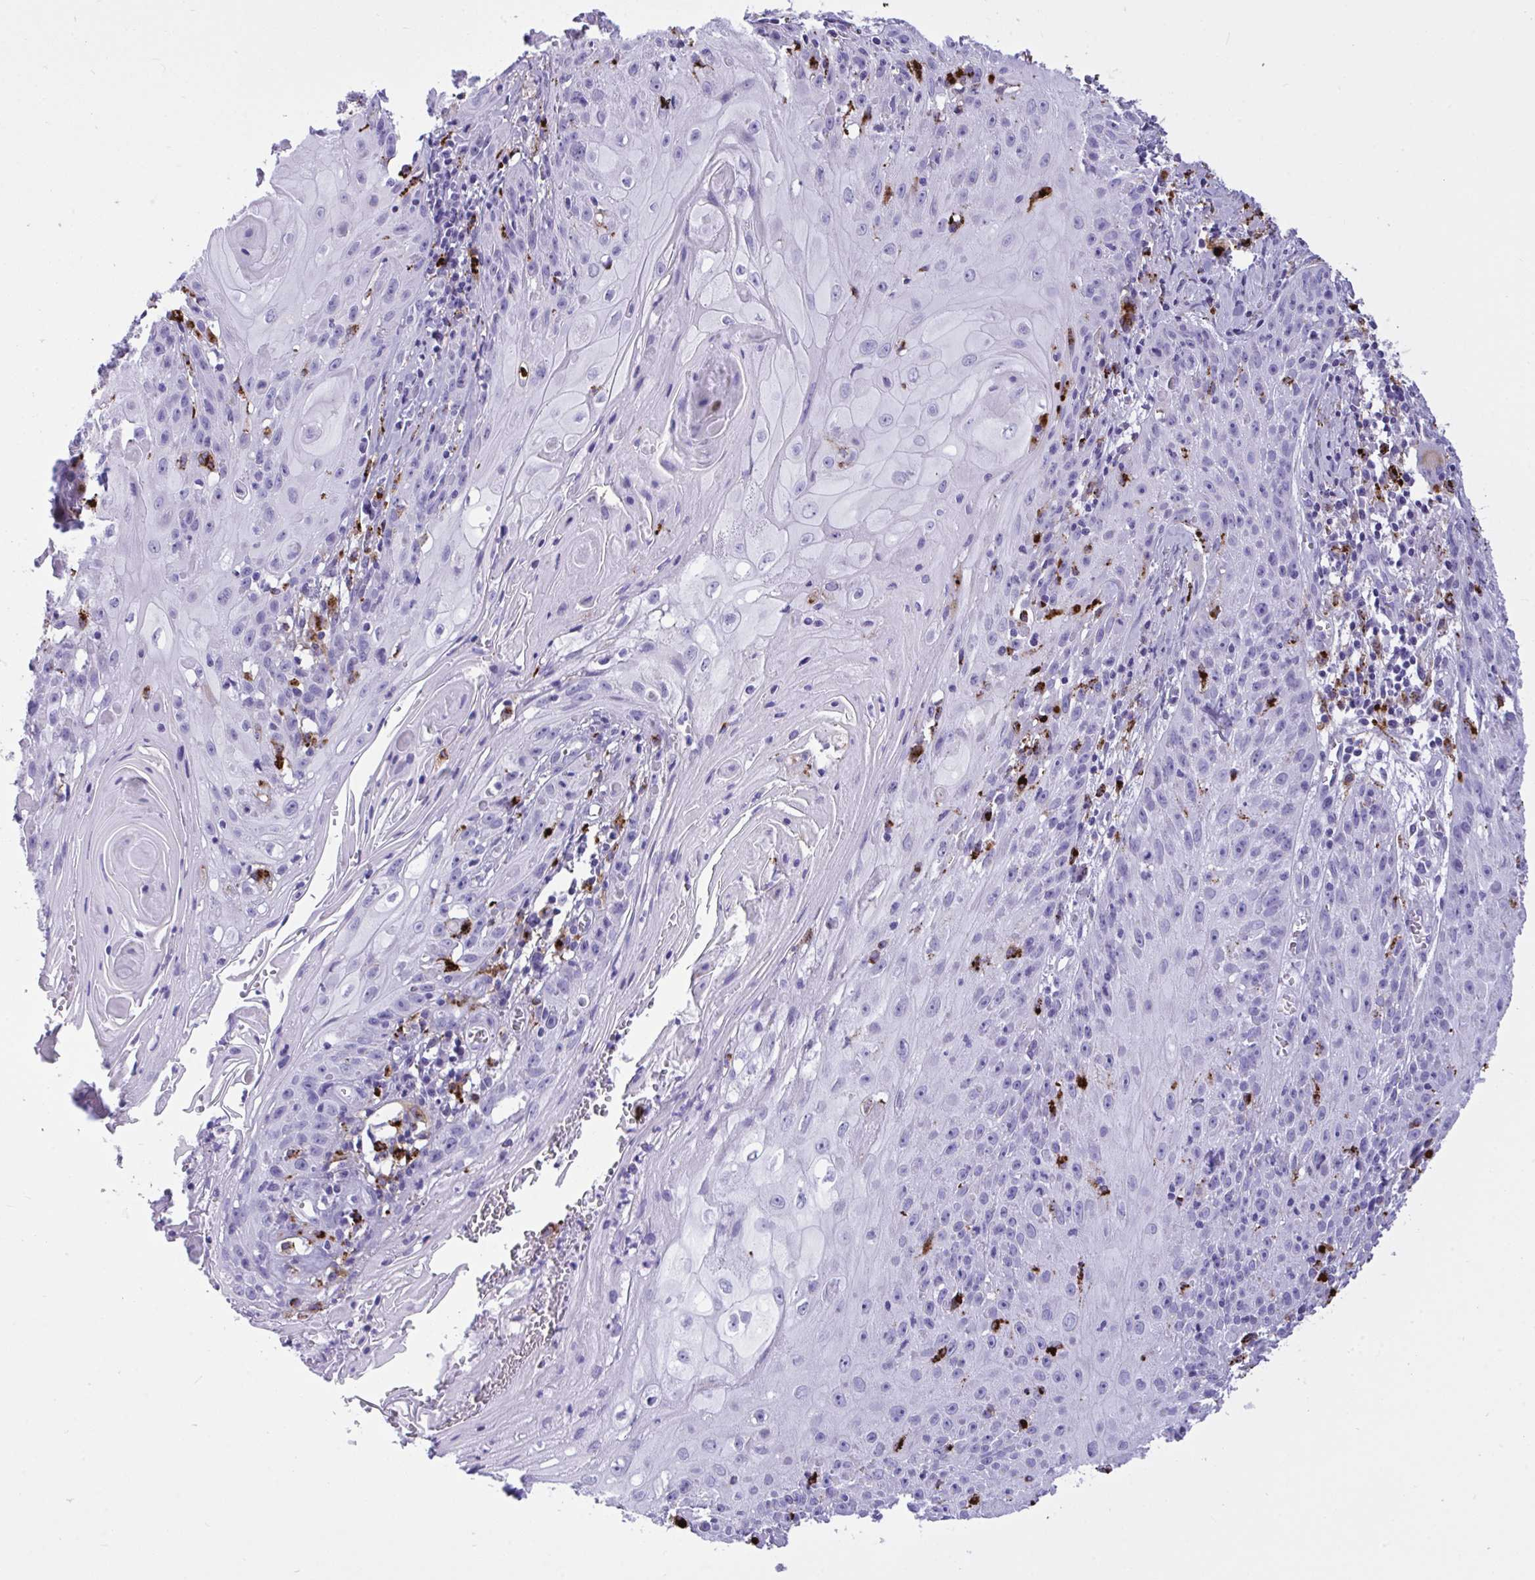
{"staining": {"intensity": "negative", "quantity": "none", "location": "none"}, "tissue": "skin cancer", "cell_type": "Tumor cells", "image_type": "cancer", "snomed": [{"axis": "morphology", "description": "Squamous cell carcinoma, NOS"}, {"axis": "topography", "description": "Skin"}, {"axis": "topography", "description": "Vulva"}], "caption": "Protein analysis of skin squamous cell carcinoma displays no significant expression in tumor cells.", "gene": "CPVL", "patient": {"sex": "female", "age": 76}}